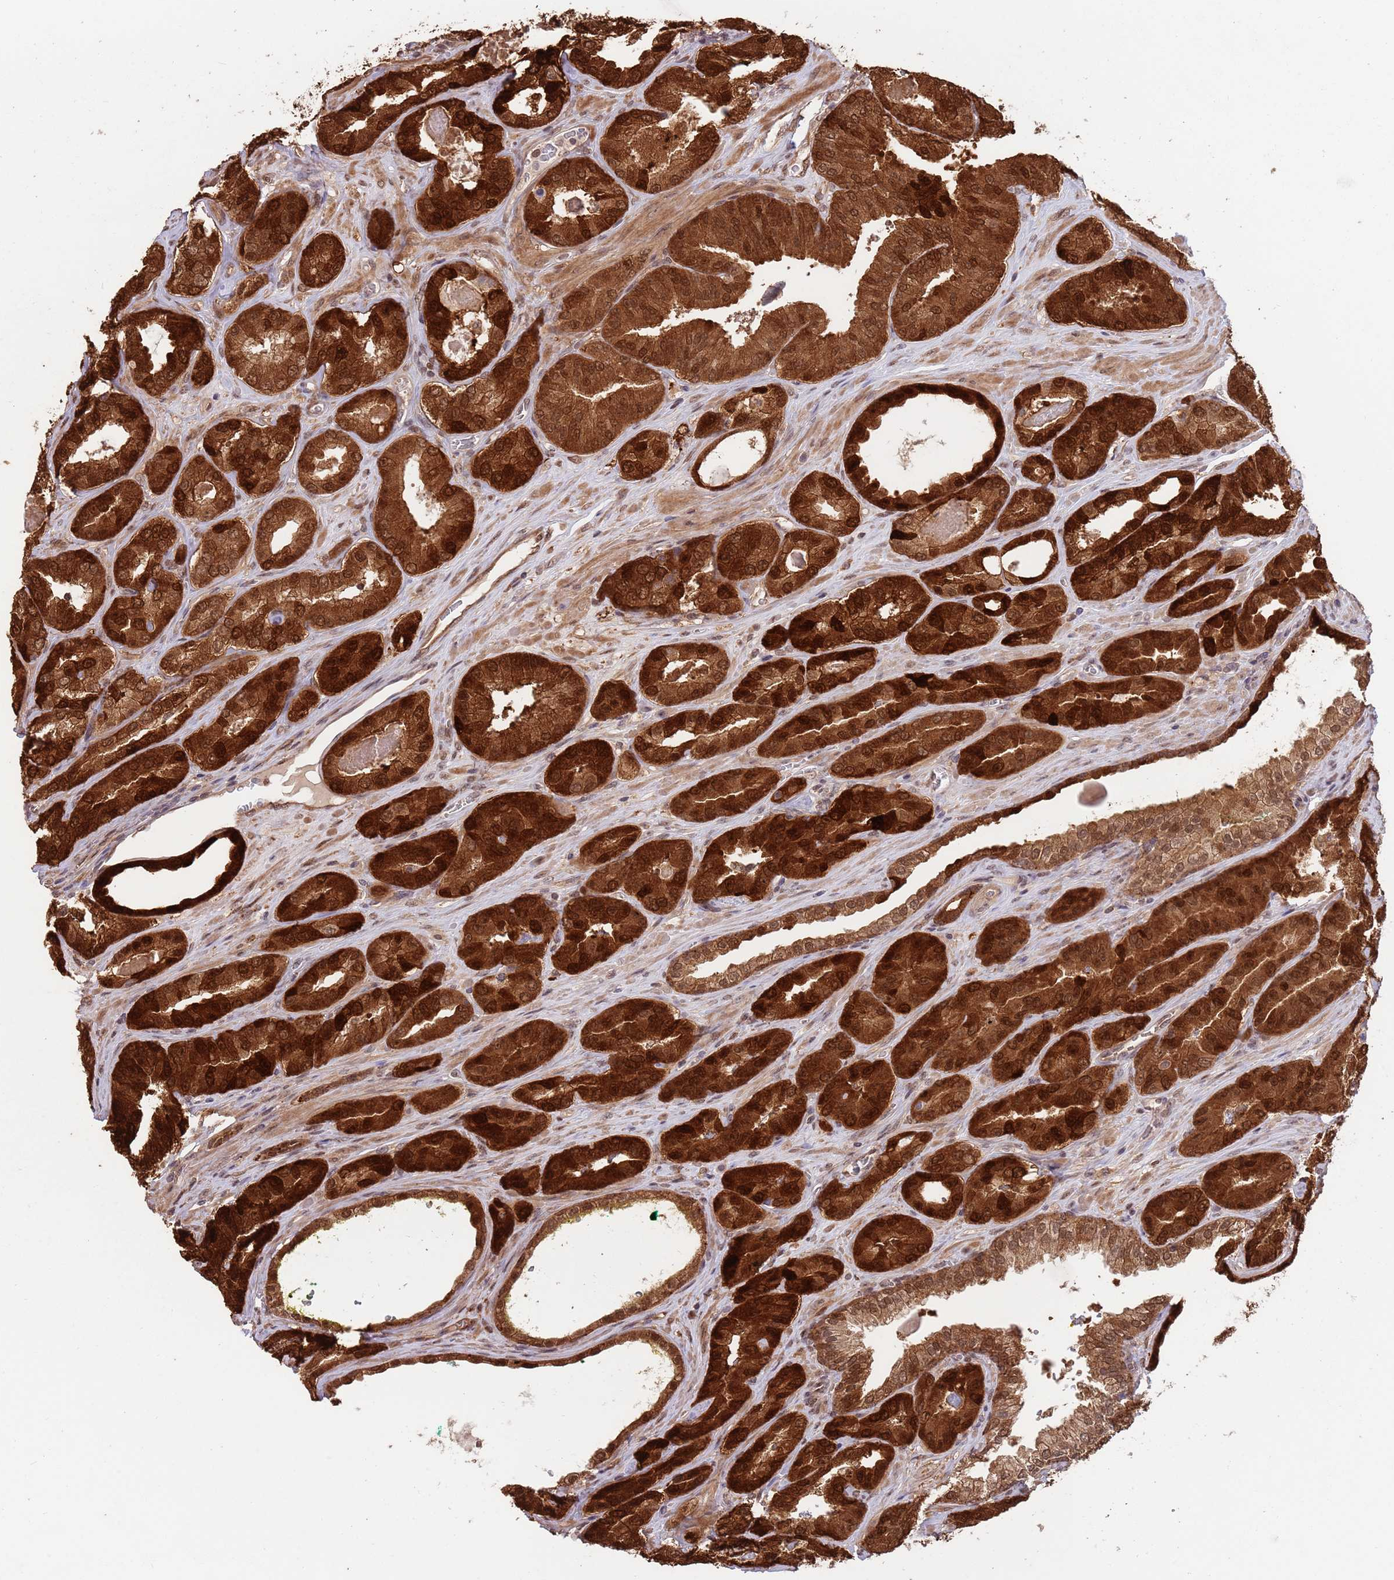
{"staining": {"intensity": "strong", "quantity": ">75%", "location": "cytoplasmic/membranous,nuclear"}, "tissue": "prostate cancer", "cell_type": "Tumor cells", "image_type": "cancer", "snomed": [{"axis": "morphology", "description": "Adenocarcinoma, High grade"}, {"axis": "topography", "description": "Prostate"}], "caption": "A micrograph showing strong cytoplasmic/membranous and nuclear staining in approximately >75% of tumor cells in prostate cancer (adenocarcinoma (high-grade)), as visualized by brown immunohistochemical staining.", "gene": "SALL1", "patient": {"sex": "male", "age": 72}}